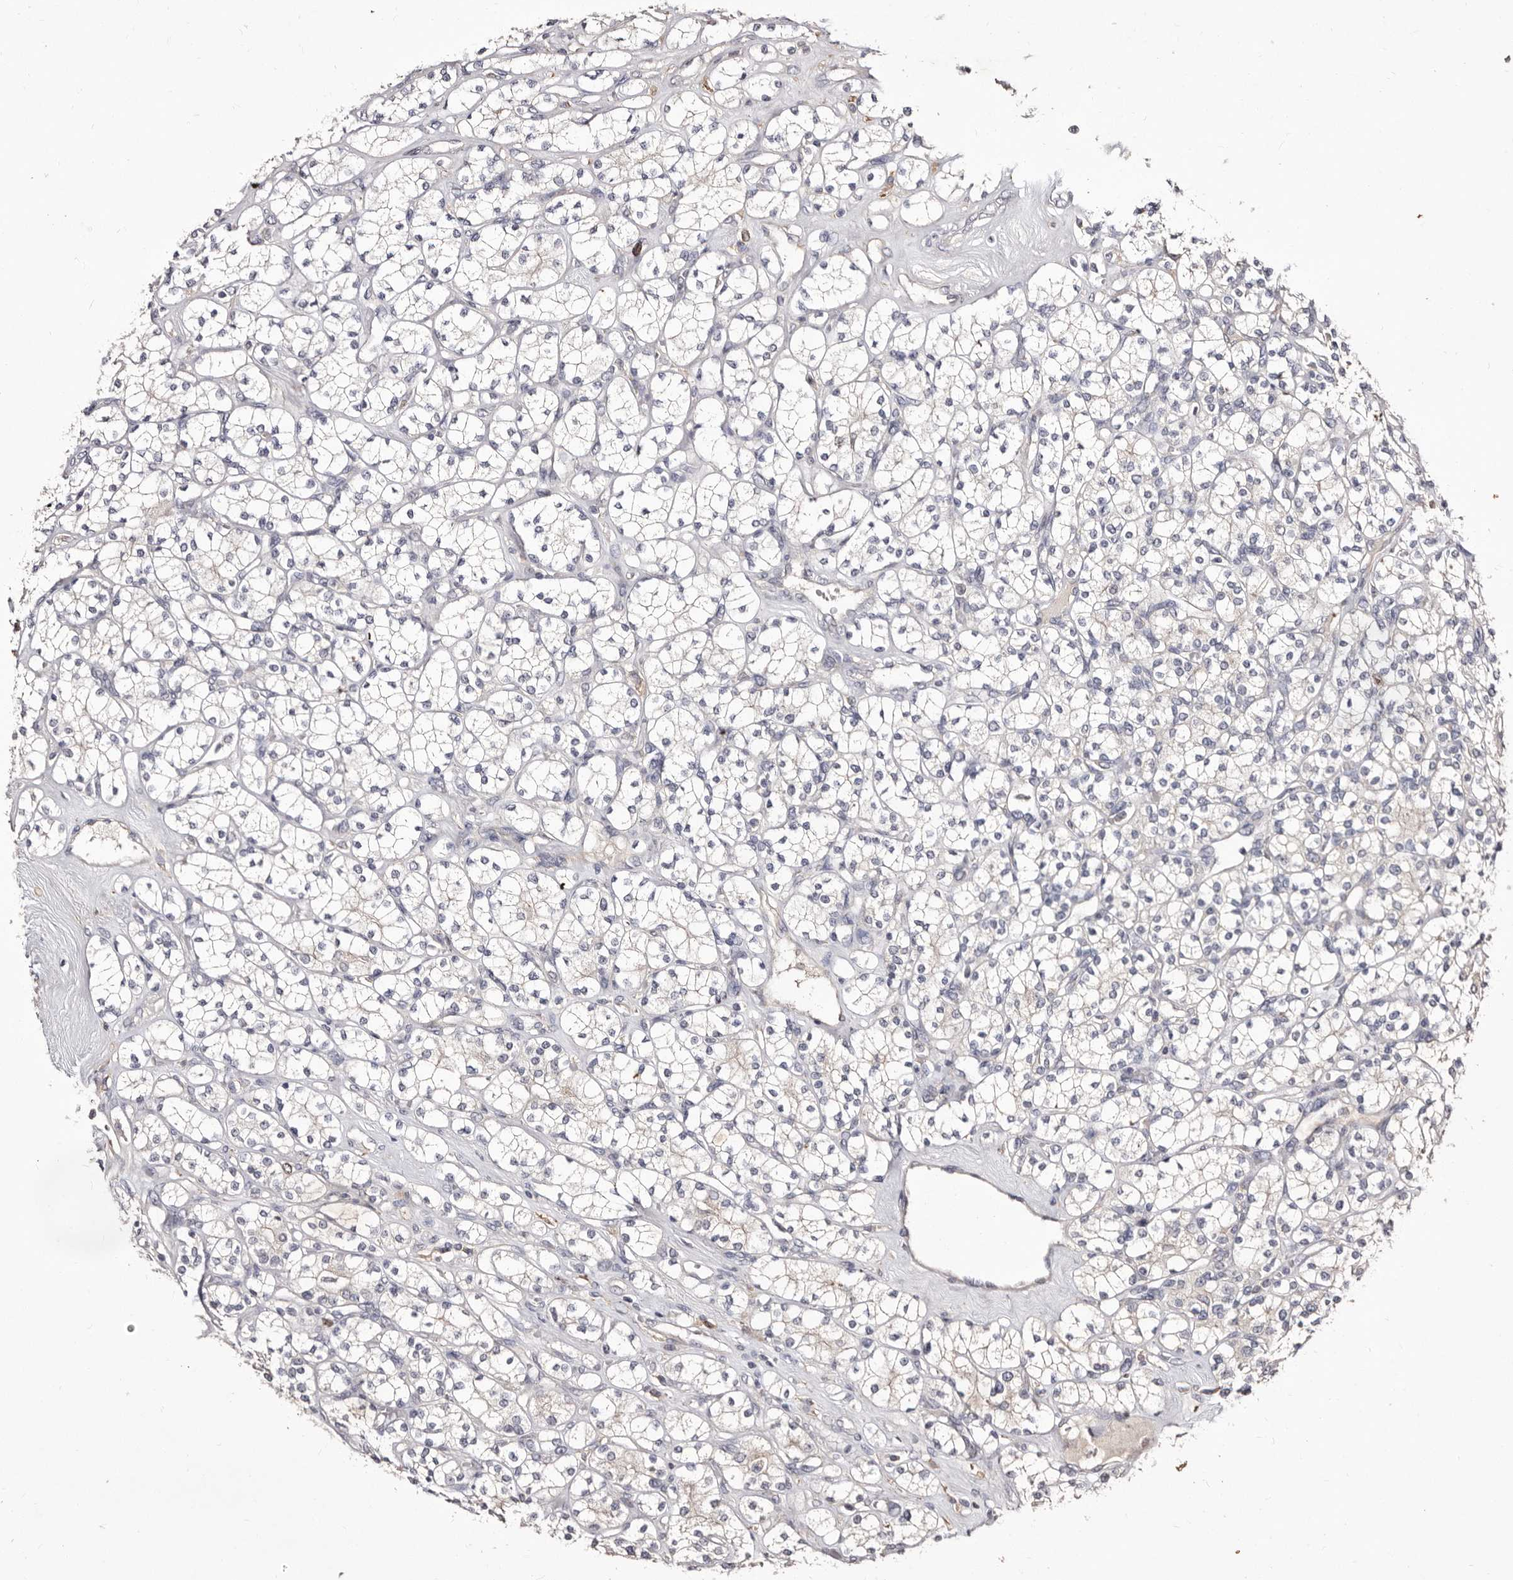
{"staining": {"intensity": "negative", "quantity": "none", "location": "none"}, "tissue": "renal cancer", "cell_type": "Tumor cells", "image_type": "cancer", "snomed": [{"axis": "morphology", "description": "Adenocarcinoma, NOS"}, {"axis": "topography", "description": "Kidney"}], "caption": "Immunohistochemistry histopathology image of renal cancer (adenocarcinoma) stained for a protein (brown), which displays no staining in tumor cells.", "gene": "CDCA8", "patient": {"sex": "male", "age": 77}}